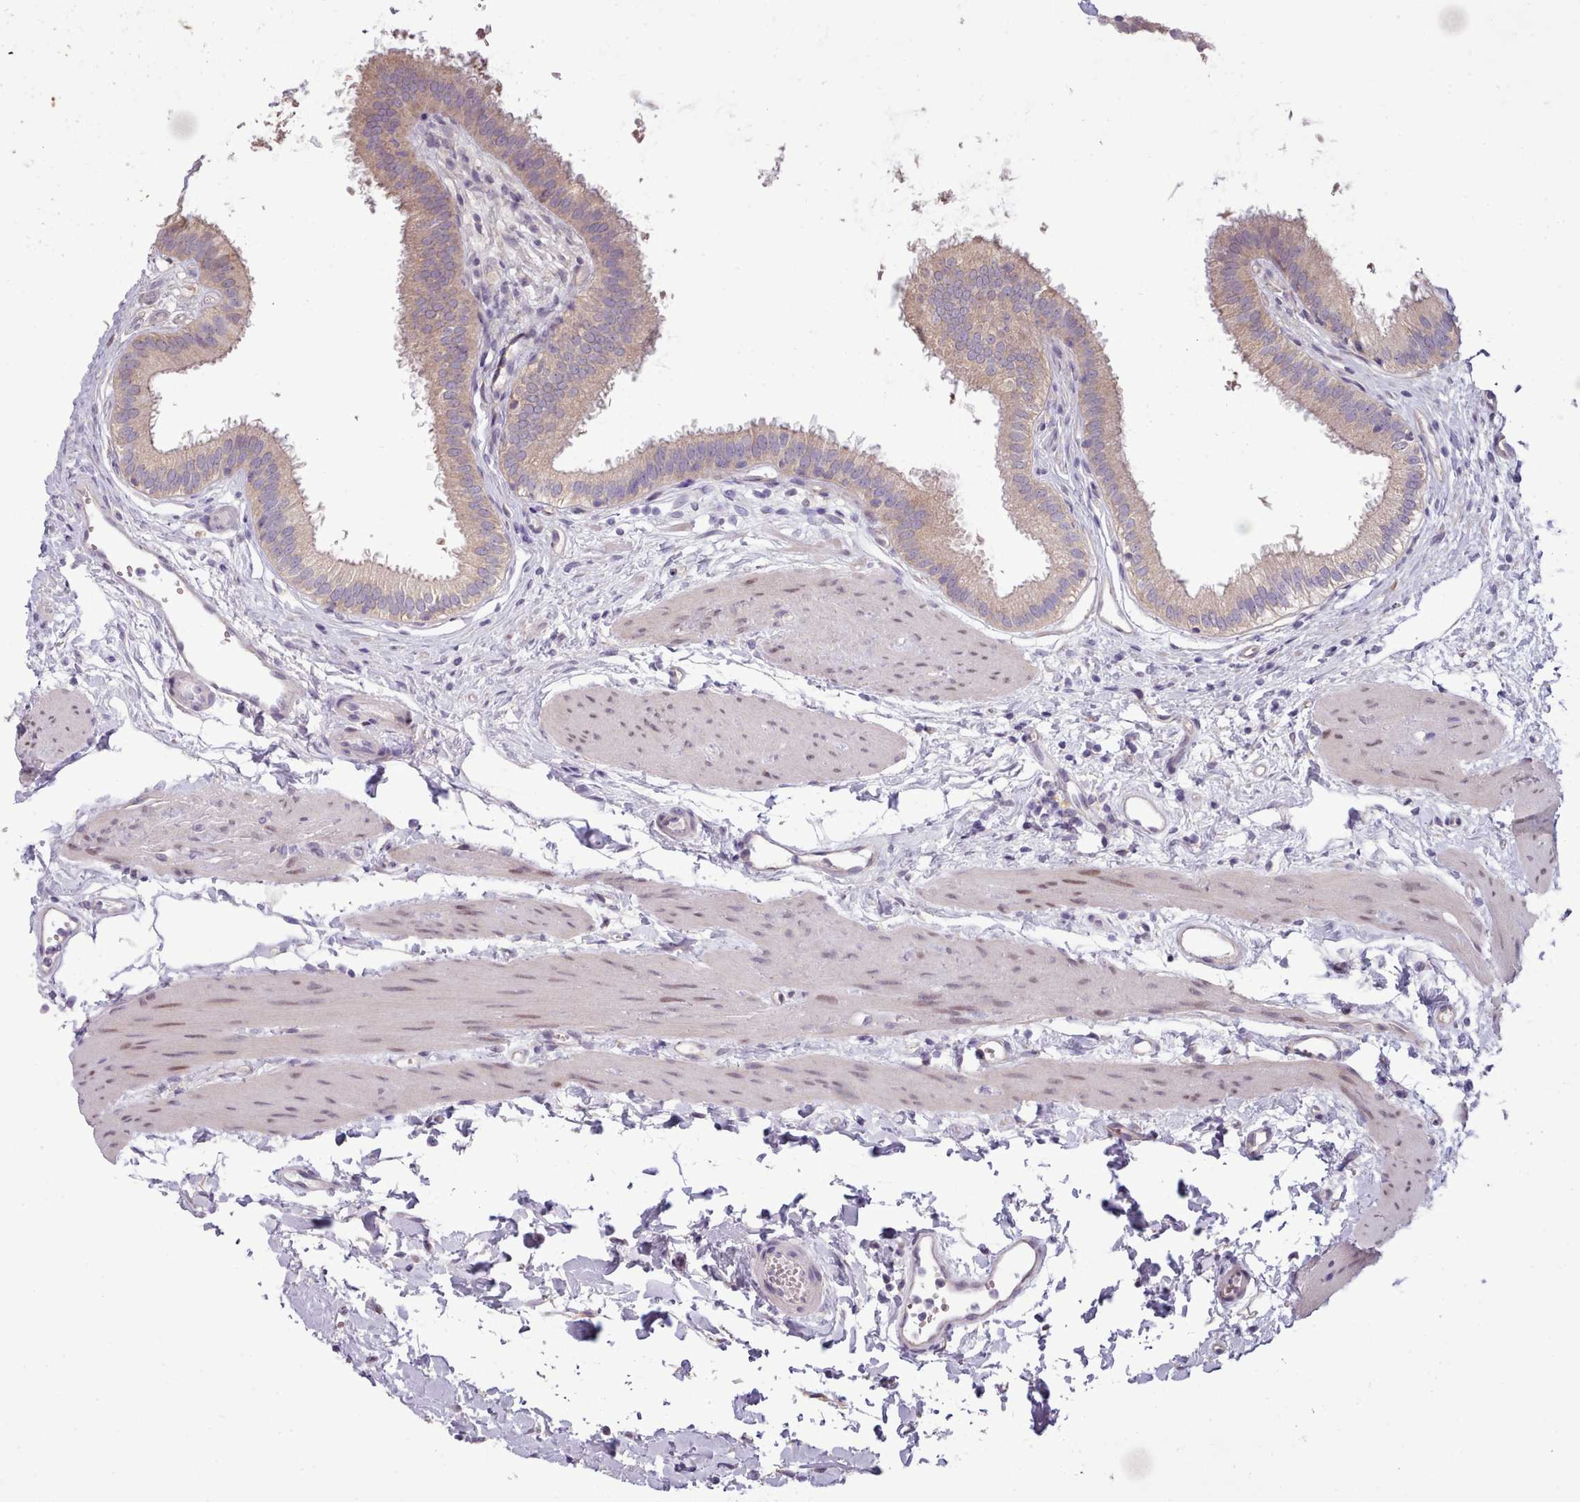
{"staining": {"intensity": "weak", "quantity": ">75%", "location": "cytoplasmic/membranous"}, "tissue": "gallbladder", "cell_type": "Glandular cells", "image_type": "normal", "snomed": [{"axis": "morphology", "description": "Normal tissue, NOS"}, {"axis": "topography", "description": "Gallbladder"}], "caption": "An immunohistochemistry photomicrograph of normal tissue is shown. Protein staining in brown labels weak cytoplasmic/membranous positivity in gallbladder within glandular cells.", "gene": "DPF1", "patient": {"sex": "female", "age": 54}}